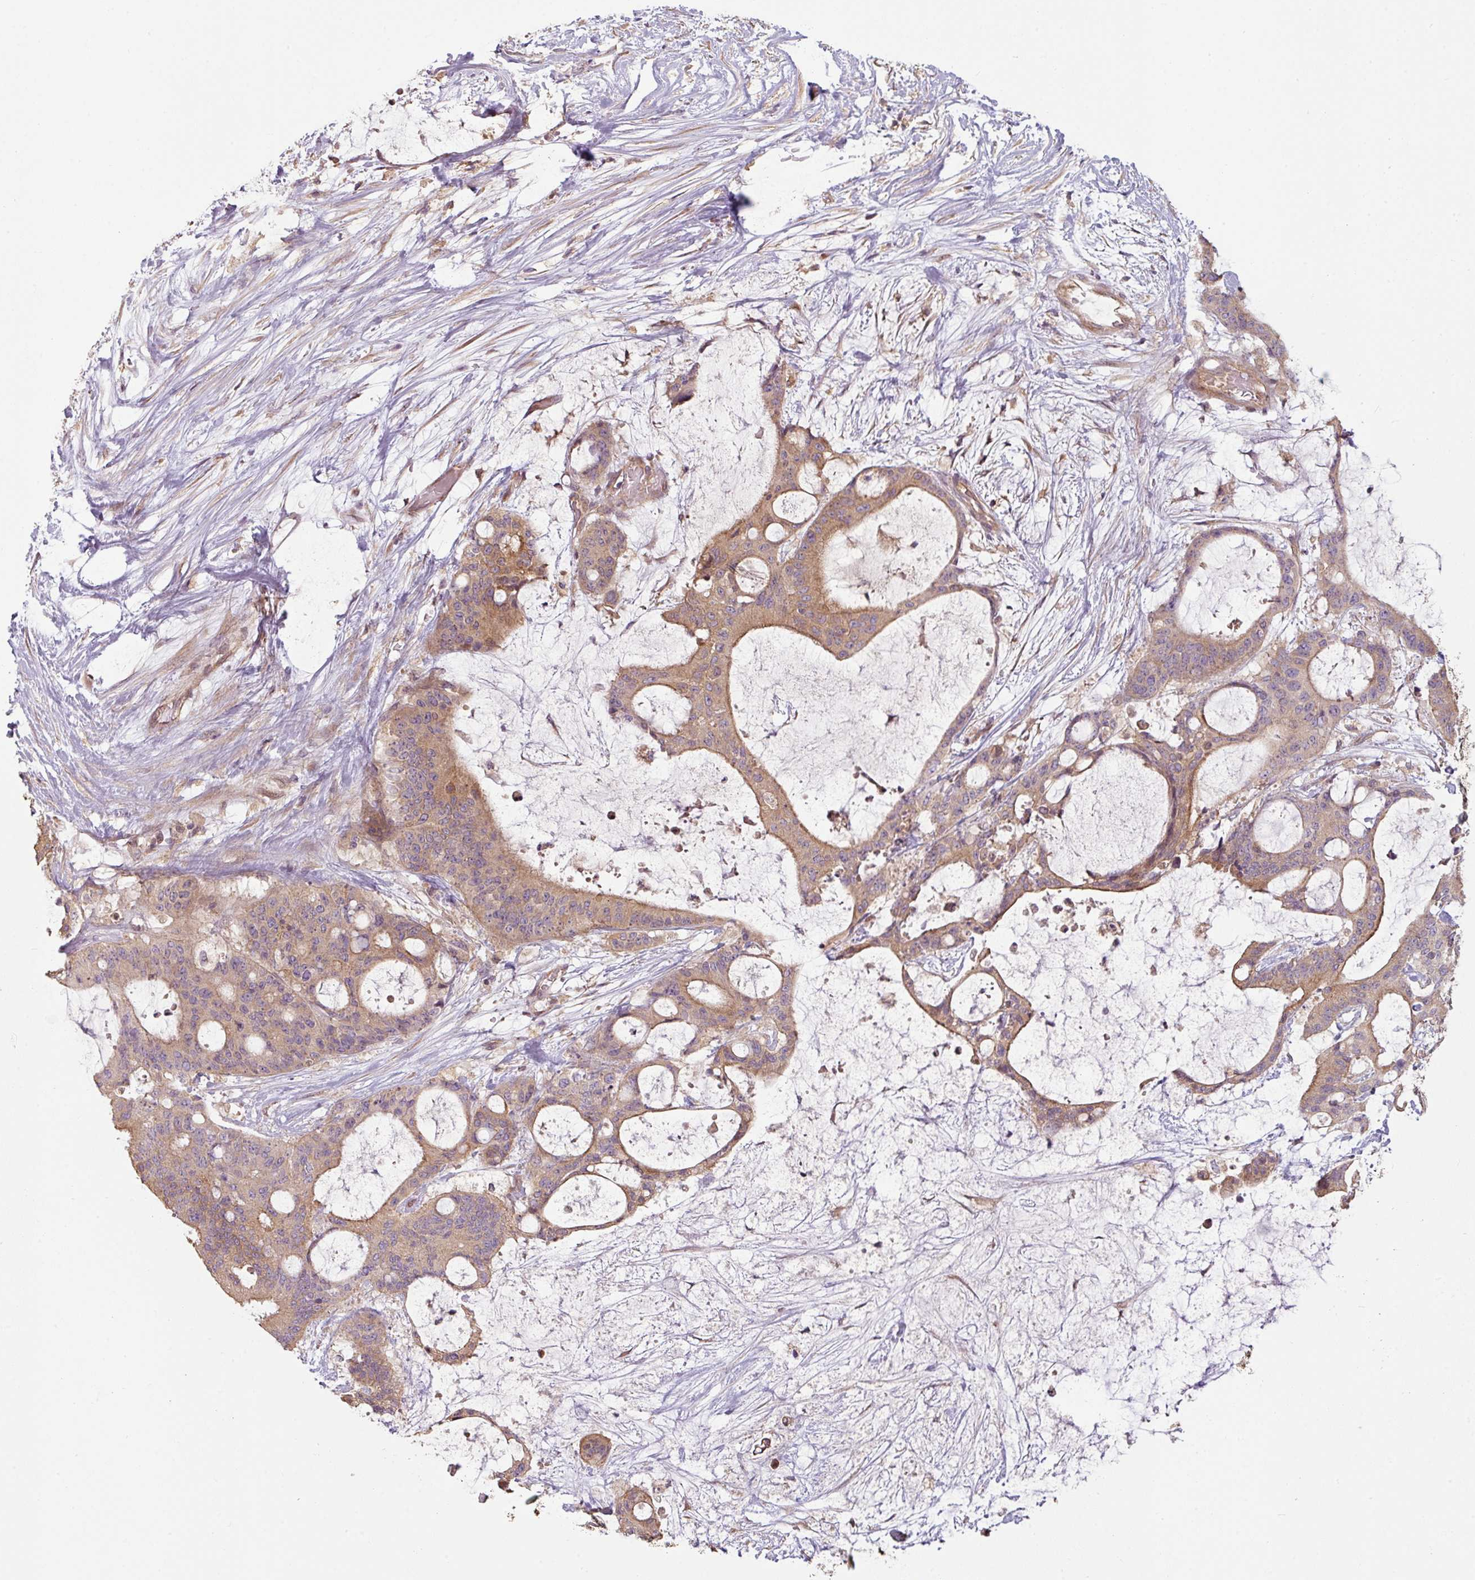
{"staining": {"intensity": "moderate", "quantity": ">75%", "location": "cytoplasmic/membranous"}, "tissue": "liver cancer", "cell_type": "Tumor cells", "image_type": "cancer", "snomed": [{"axis": "morphology", "description": "Normal tissue, NOS"}, {"axis": "morphology", "description": "Cholangiocarcinoma"}, {"axis": "topography", "description": "Liver"}, {"axis": "topography", "description": "Peripheral nerve tissue"}], "caption": "Human liver cancer stained with a protein marker displays moderate staining in tumor cells.", "gene": "RNF31", "patient": {"sex": "female", "age": 73}}